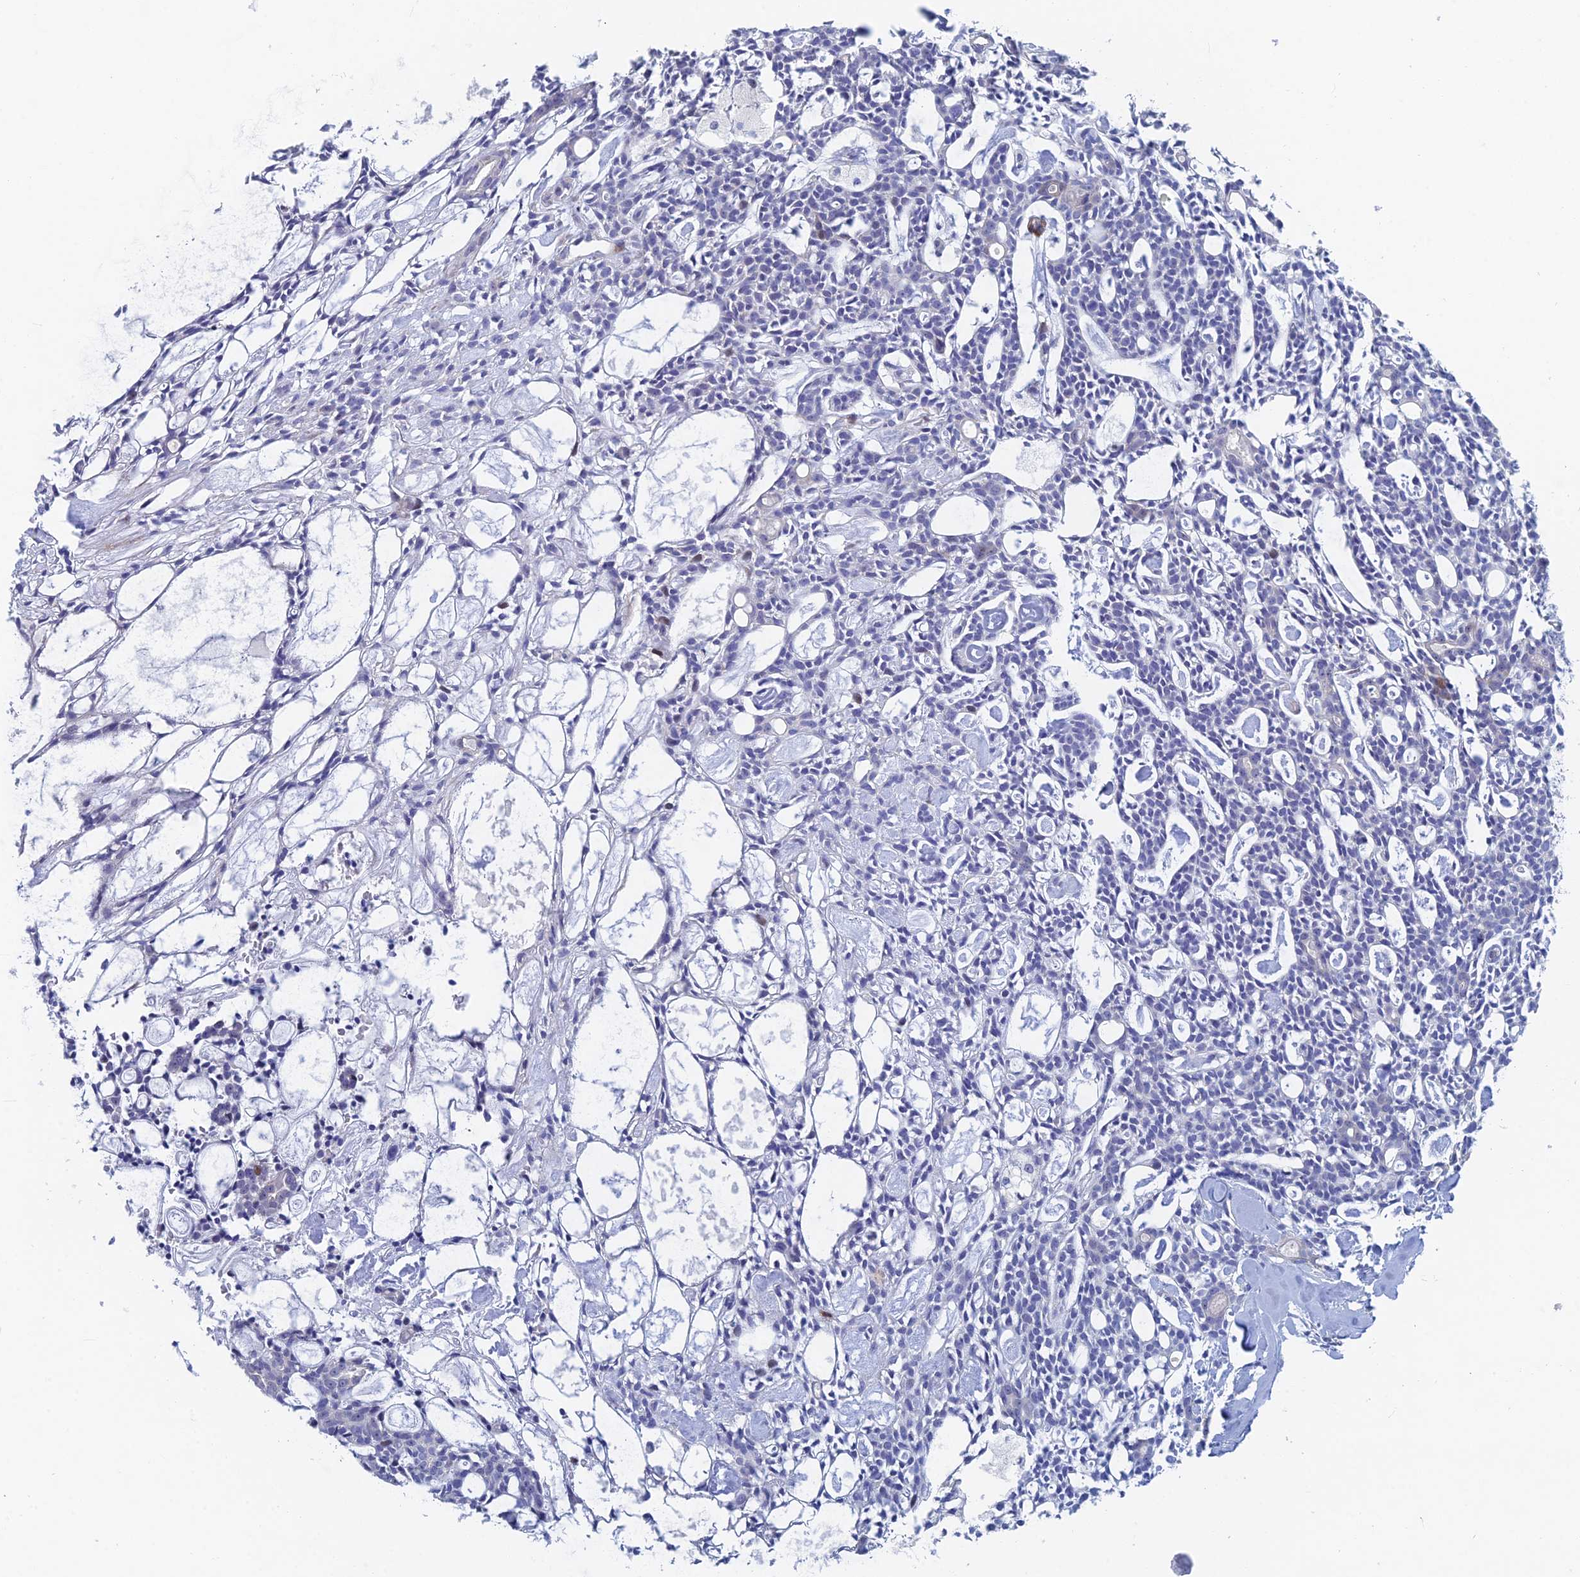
{"staining": {"intensity": "negative", "quantity": "none", "location": "none"}, "tissue": "head and neck cancer", "cell_type": "Tumor cells", "image_type": "cancer", "snomed": [{"axis": "morphology", "description": "Adenocarcinoma, NOS"}, {"axis": "topography", "description": "Salivary gland"}, {"axis": "topography", "description": "Head-Neck"}], "caption": "Tumor cells are negative for brown protein staining in adenocarcinoma (head and neck).", "gene": "DRGX", "patient": {"sex": "male", "age": 55}}